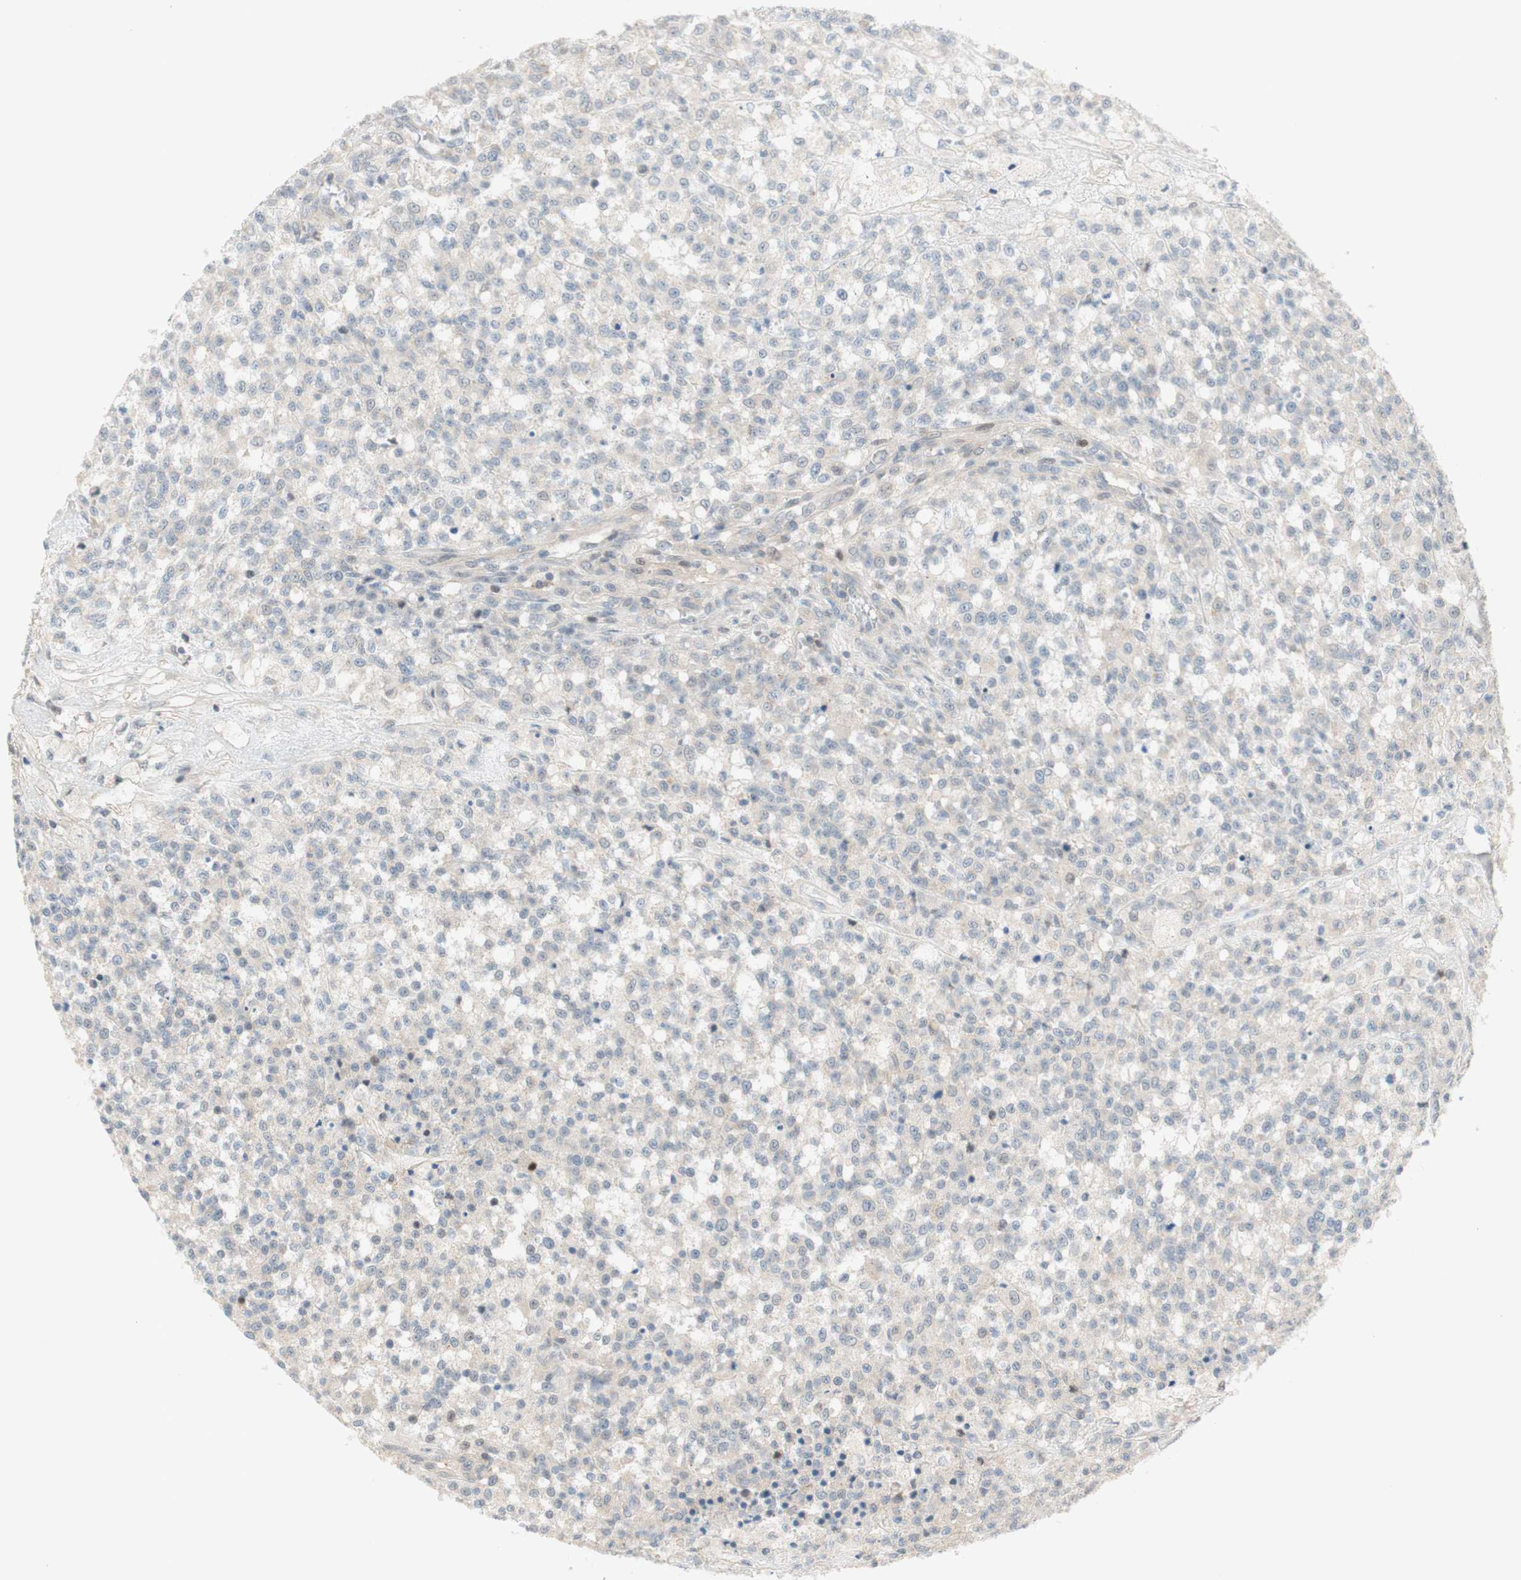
{"staining": {"intensity": "negative", "quantity": "none", "location": "none"}, "tissue": "testis cancer", "cell_type": "Tumor cells", "image_type": "cancer", "snomed": [{"axis": "morphology", "description": "Seminoma, NOS"}, {"axis": "topography", "description": "Testis"}], "caption": "This is a micrograph of immunohistochemistry staining of testis cancer, which shows no positivity in tumor cells.", "gene": "RFNG", "patient": {"sex": "male", "age": 59}}